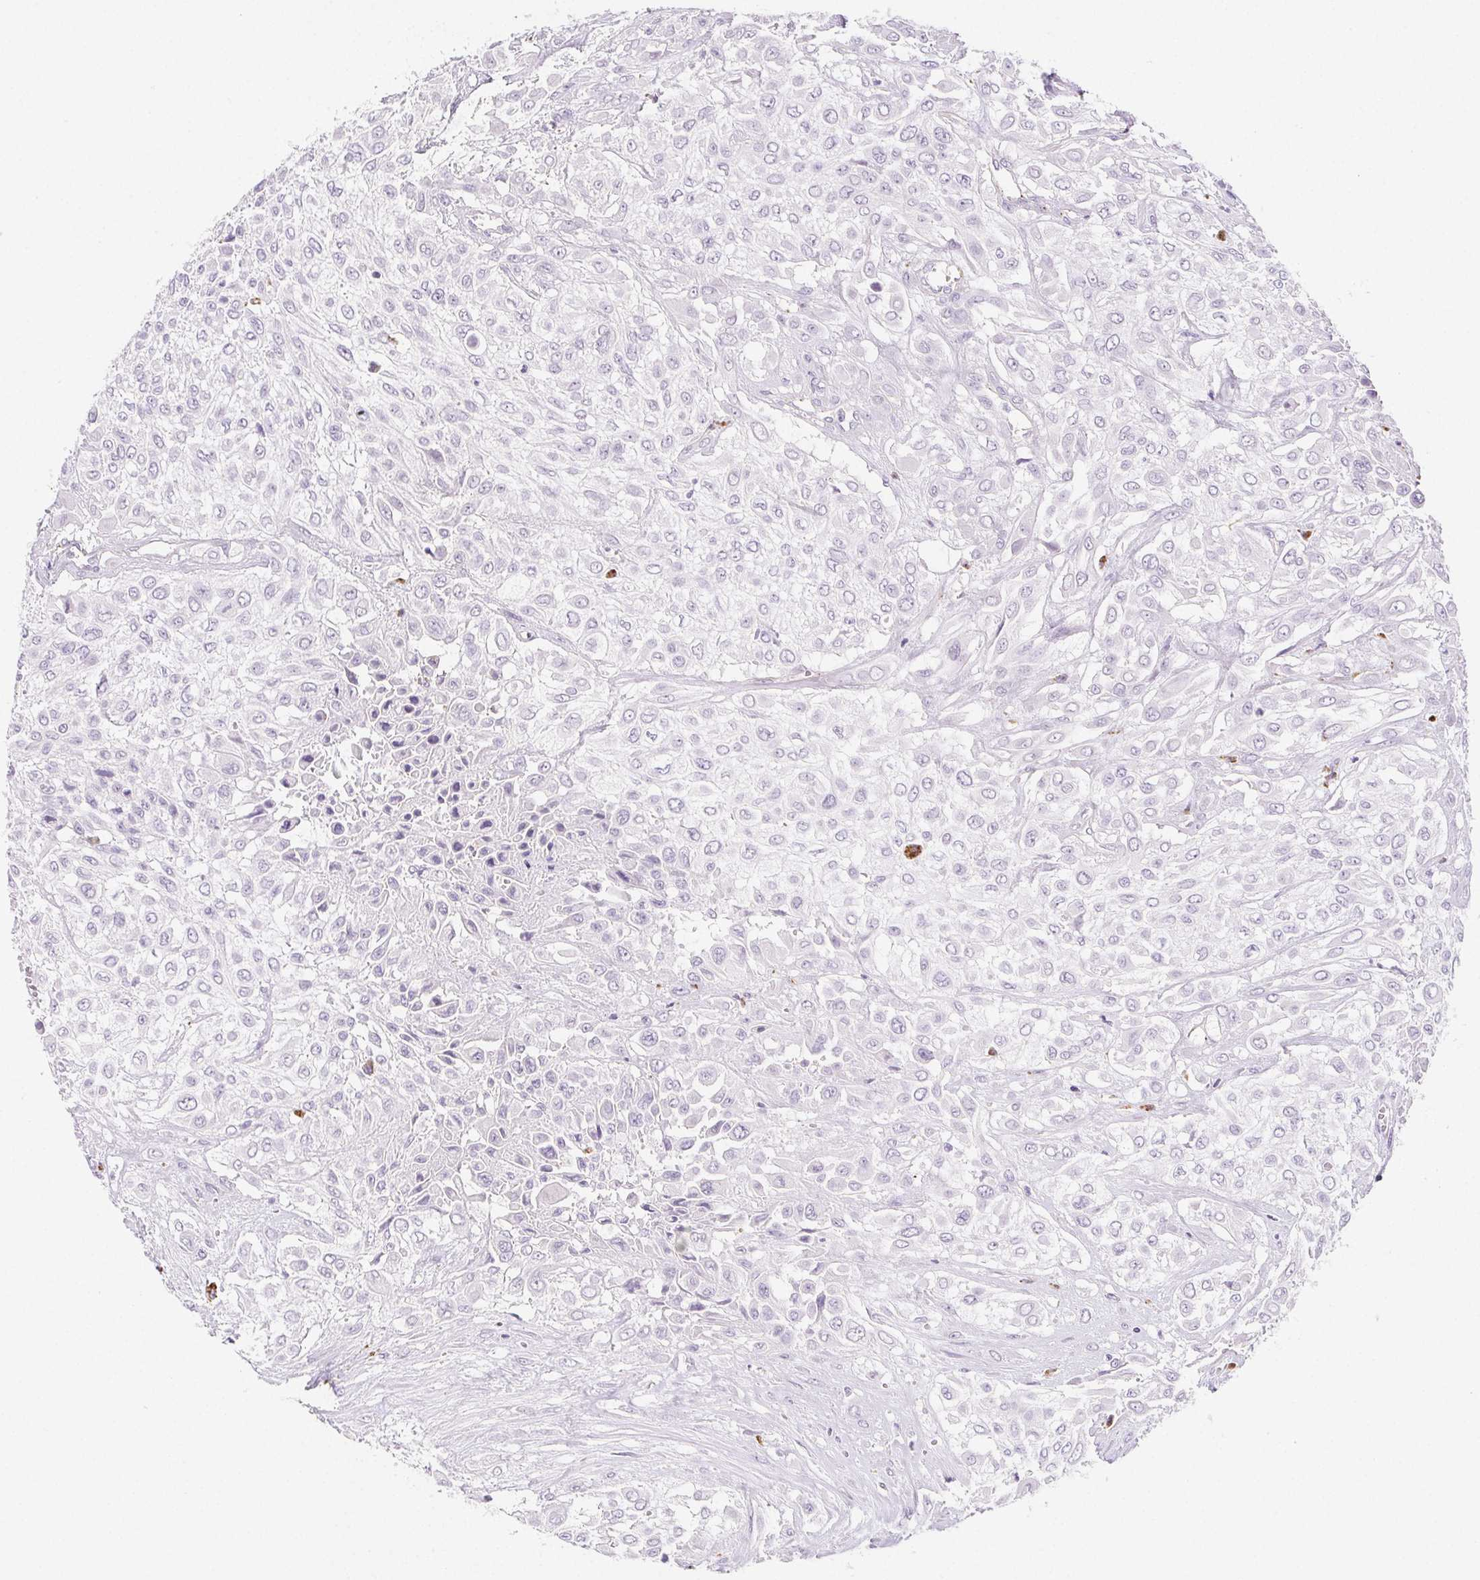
{"staining": {"intensity": "negative", "quantity": "none", "location": "none"}, "tissue": "urothelial cancer", "cell_type": "Tumor cells", "image_type": "cancer", "snomed": [{"axis": "morphology", "description": "Urothelial carcinoma, High grade"}, {"axis": "topography", "description": "Urinary bladder"}], "caption": "This is an IHC photomicrograph of human urothelial cancer. There is no positivity in tumor cells.", "gene": "LIPA", "patient": {"sex": "male", "age": 57}}